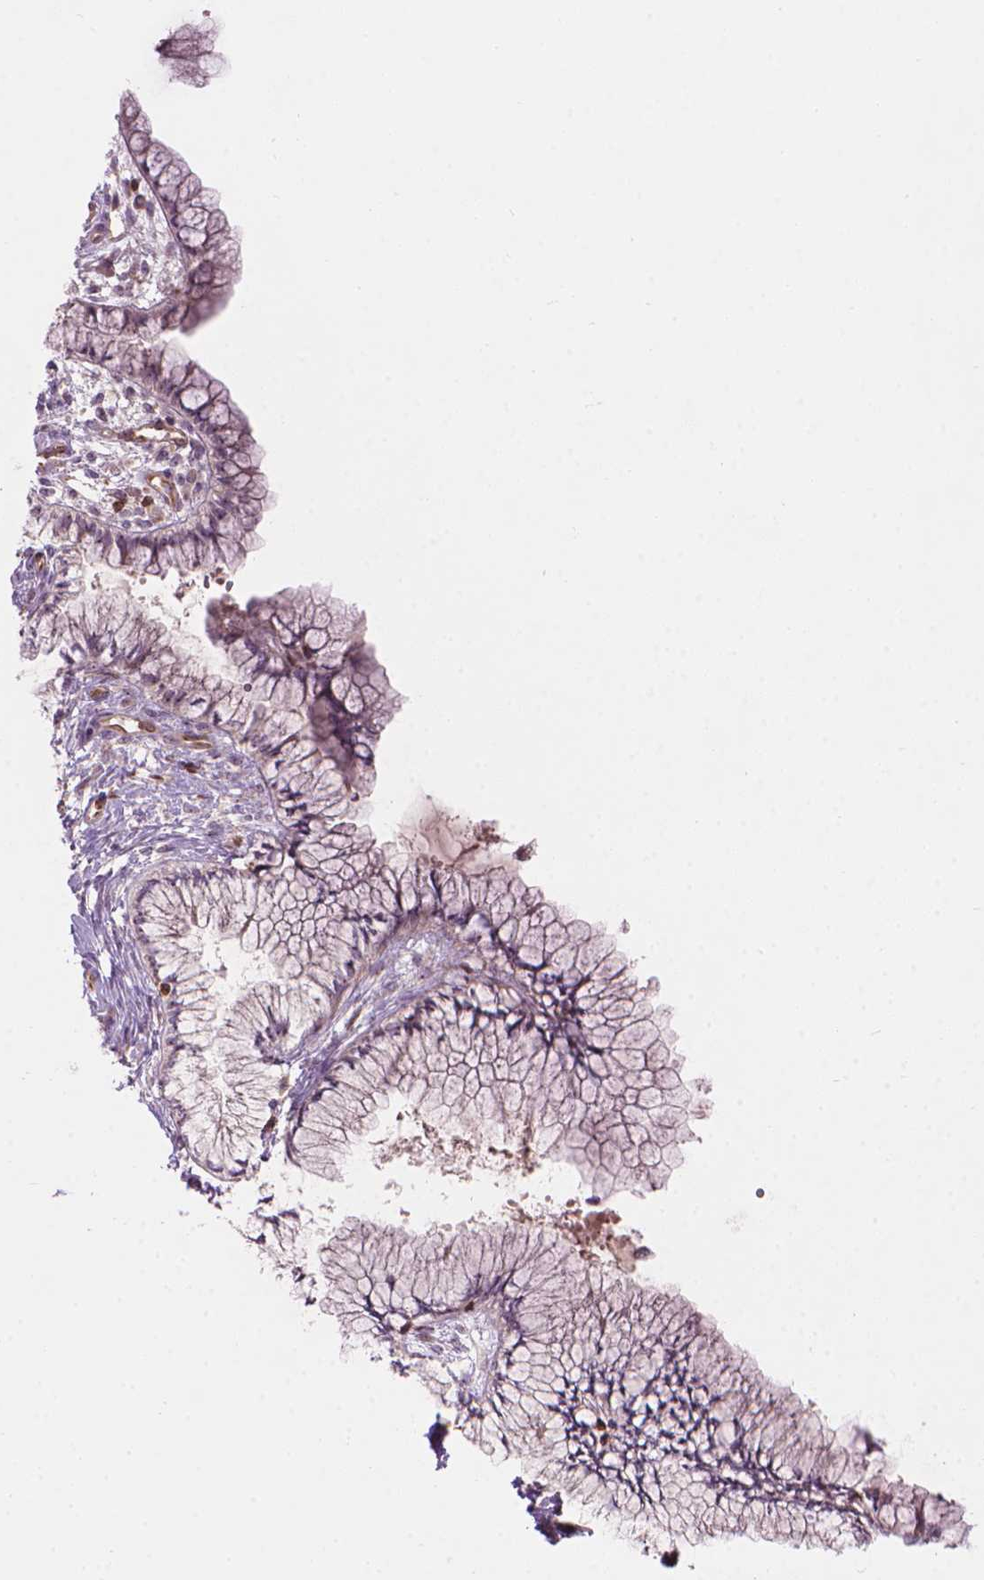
{"staining": {"intensity": "negative", "quantity": "none", "location": "none"}, "tissue": "cervix", "cell_type": "Glandular cells", "image_type": "normal", "snomed": [{"axis": "morphology", "description": "Normal tissue, NOS"}, {"axis": "topography", "description": "Cervix"}], "caption": "High magnification brightfield microscopy of normal cervix stained with DAB (3,3'-diaminobenzidine) (brown) and counterstained with hematoxylin (blue): glandular cells show no significant expression. Nuclei are stained in blue.", "gene": "SMC2", "patient": {"sex": "female", "age": 37}}